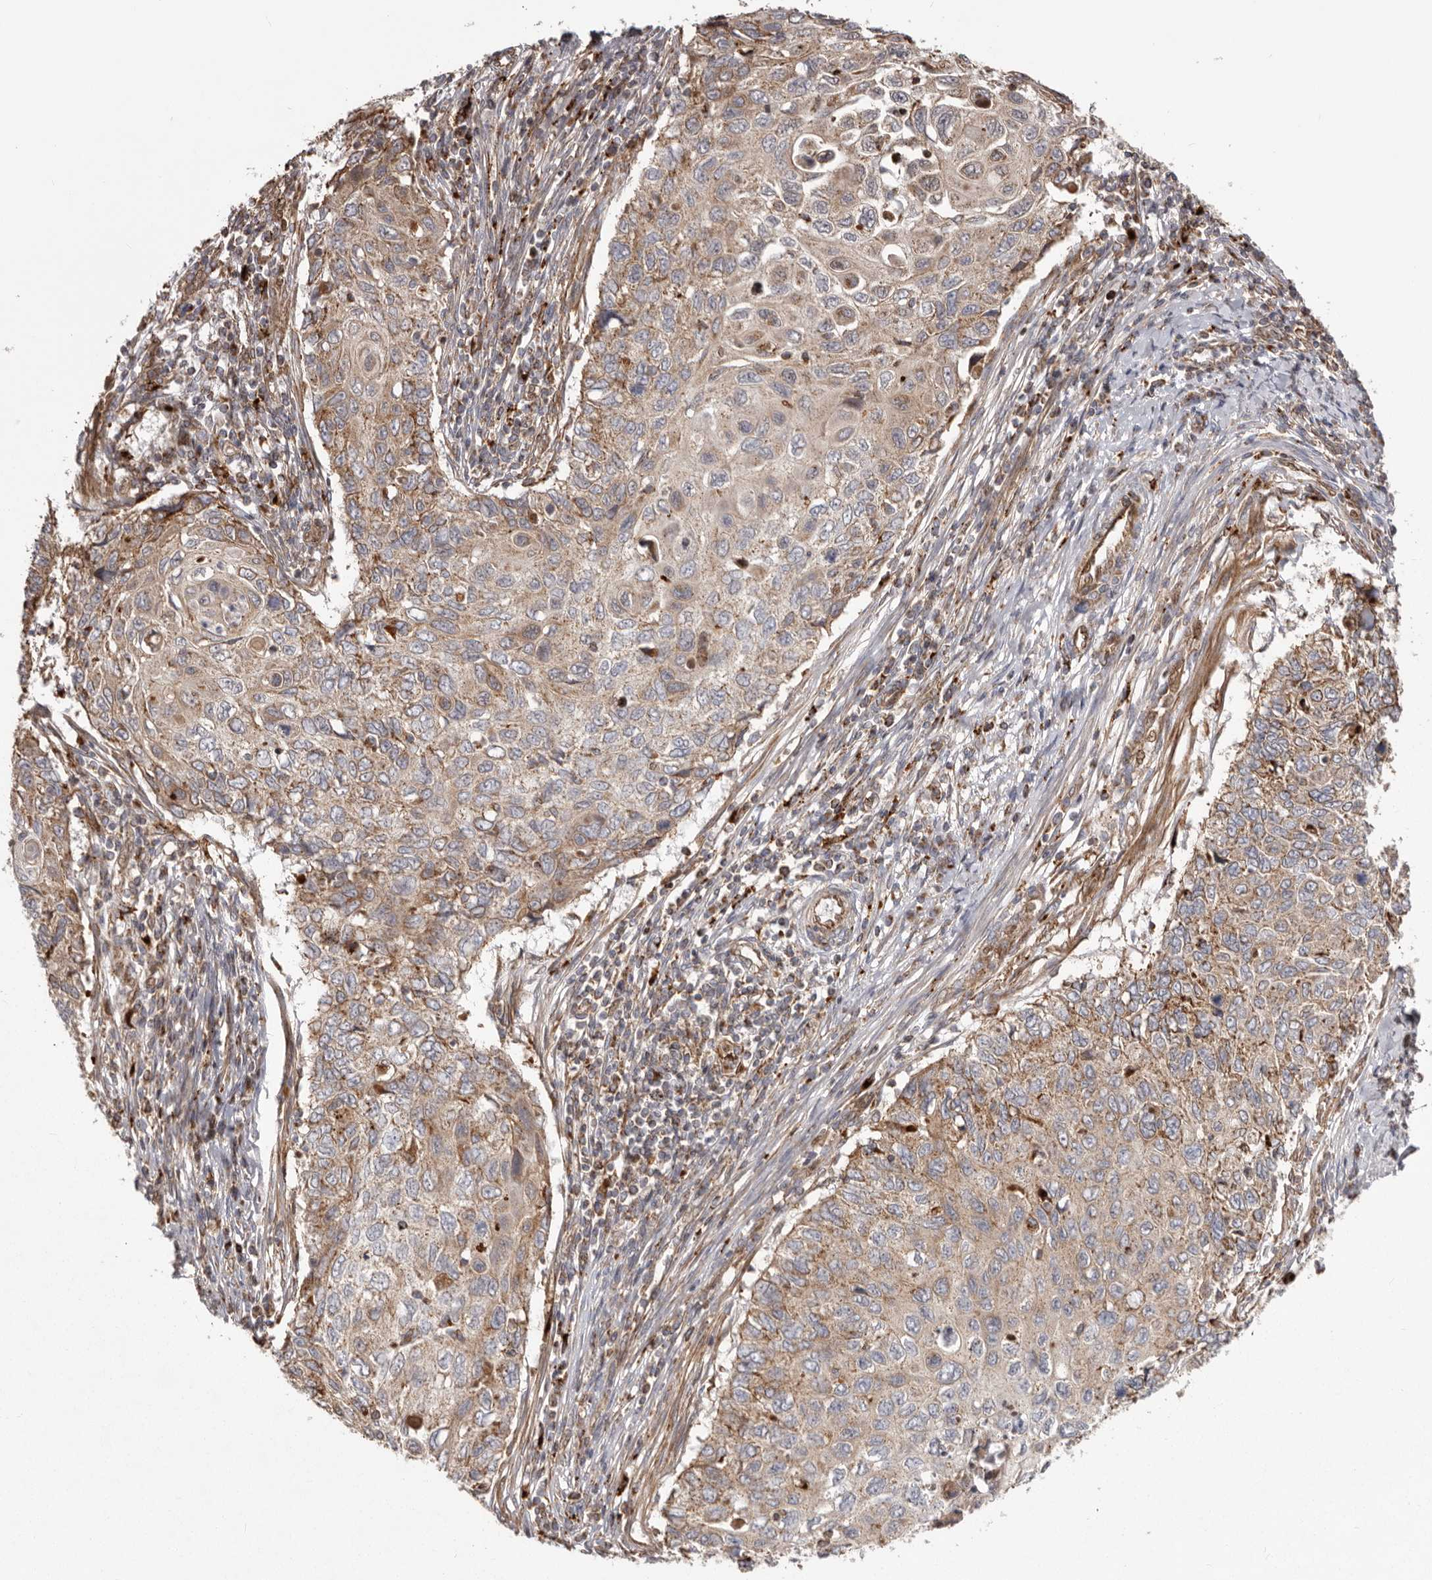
{"staining": {"intensity": "weak", "quantity": ">75%", "location": "cytoplasmic/membranous"}, "tissue": "cervical cancer", "cell_type": "Tumor cells", "image_type": "cancer", "snomed": [{"axis": "morphology", "description": "Squamous cell carcinoma, NOS"}, {"axis": "topography", "description": "Cervix"}], "caption": "Immunohistochemistry (DAB) staining of squamous cell carcinoma (cervical) reveals weak cytoplasmic/membranous protein expression in about >75% of tumor cells. (DAB IHC with brightfield microscopy, high magnification).", "gene": "NUP43", "patient": {"sex": "female", "age": 70}}